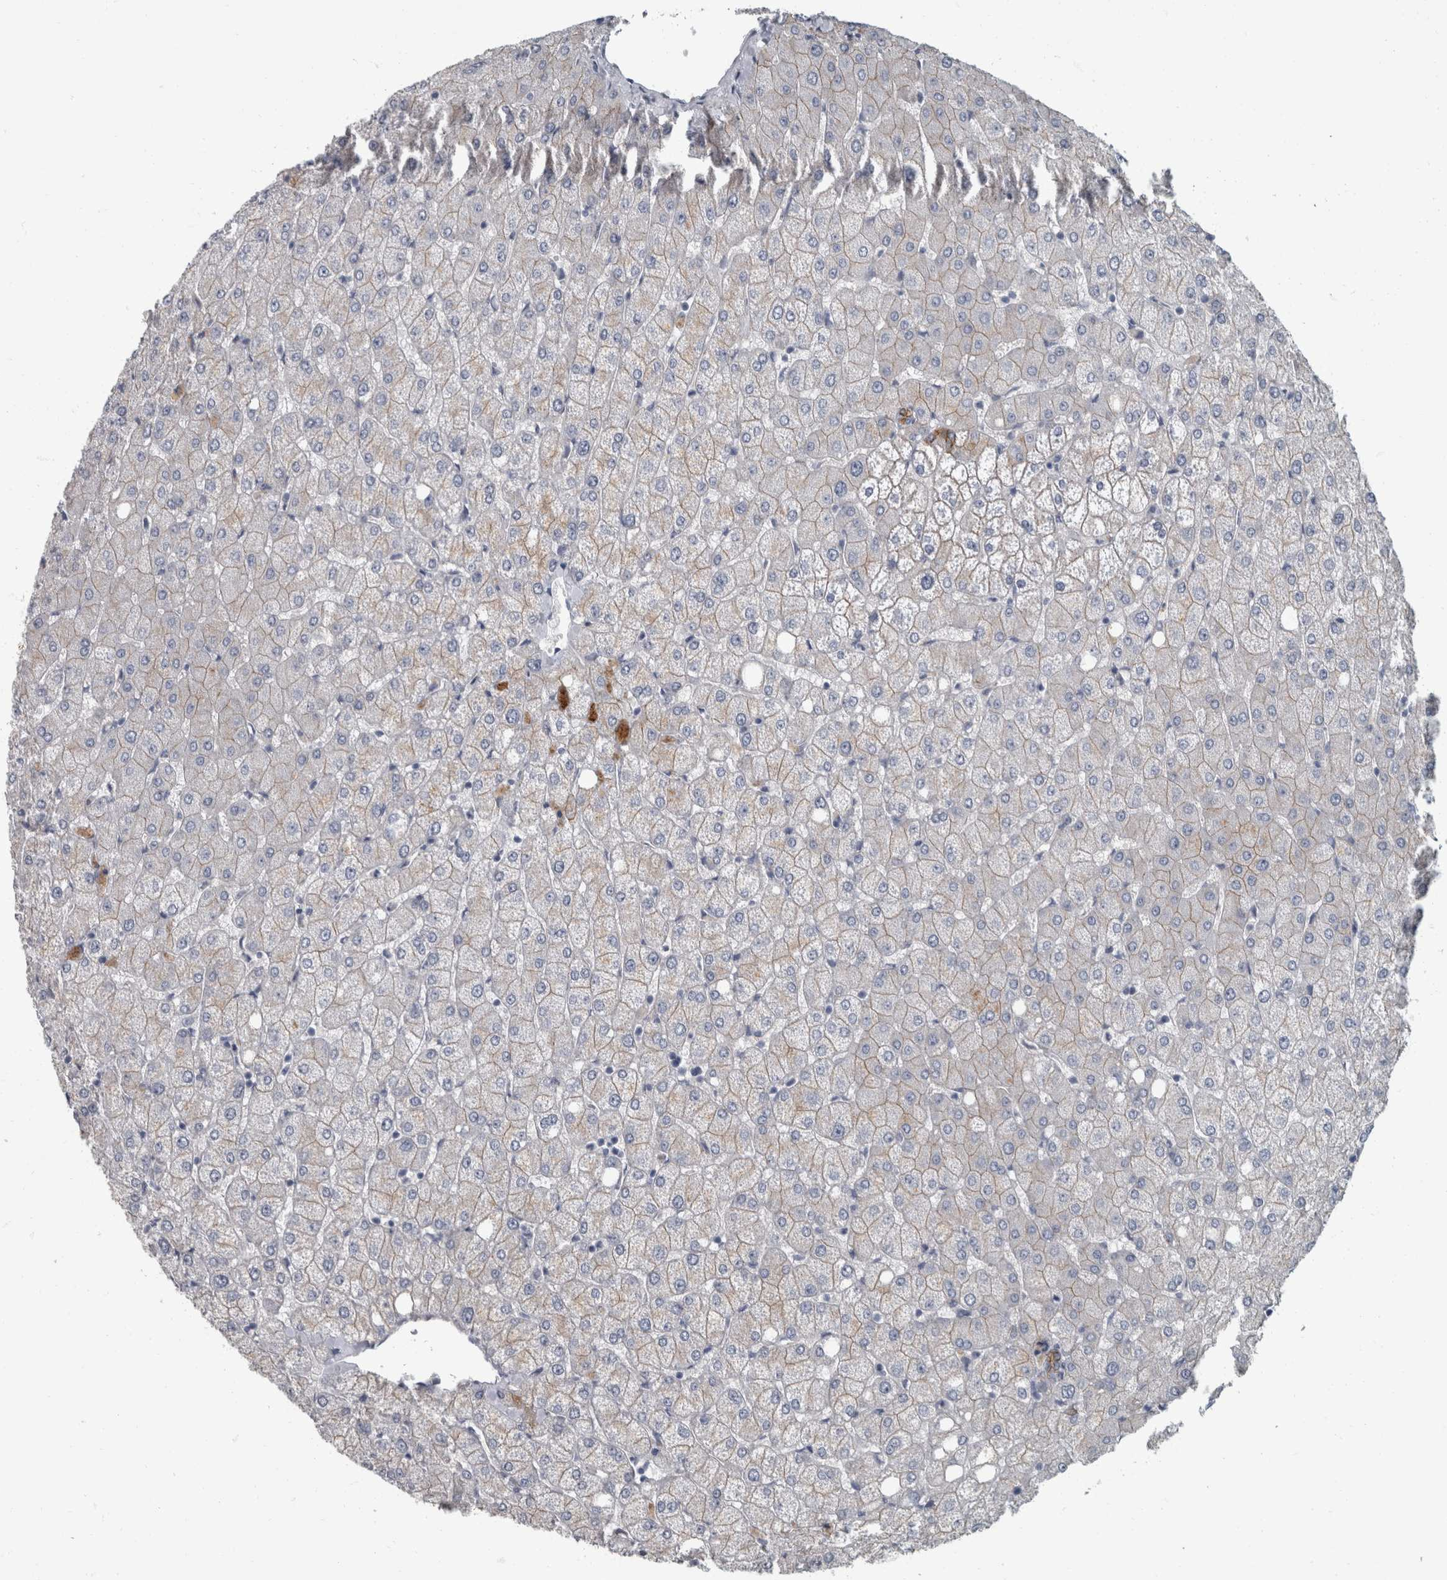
{"staining": {"intensity": "strong", "quantity": ">75%", "location": "cytoplasmic/membranous"}, "tissue": "liver", "cell_type": "Cholangiocytes", "image_type": "normal", "snomed": [{"axis": "morphology", "description": "Normal tissue, NOS"}, {"axis": "topography", "description": "Liver"}], "caption": "DAB immunohistochemical staining of unremarkable human liver shows strong cytoplasmic/membranous protein positivity in about >75% of cholangiocytes.", "gene": "DSG2", "patient": {"sex": "female", "age": 54}}